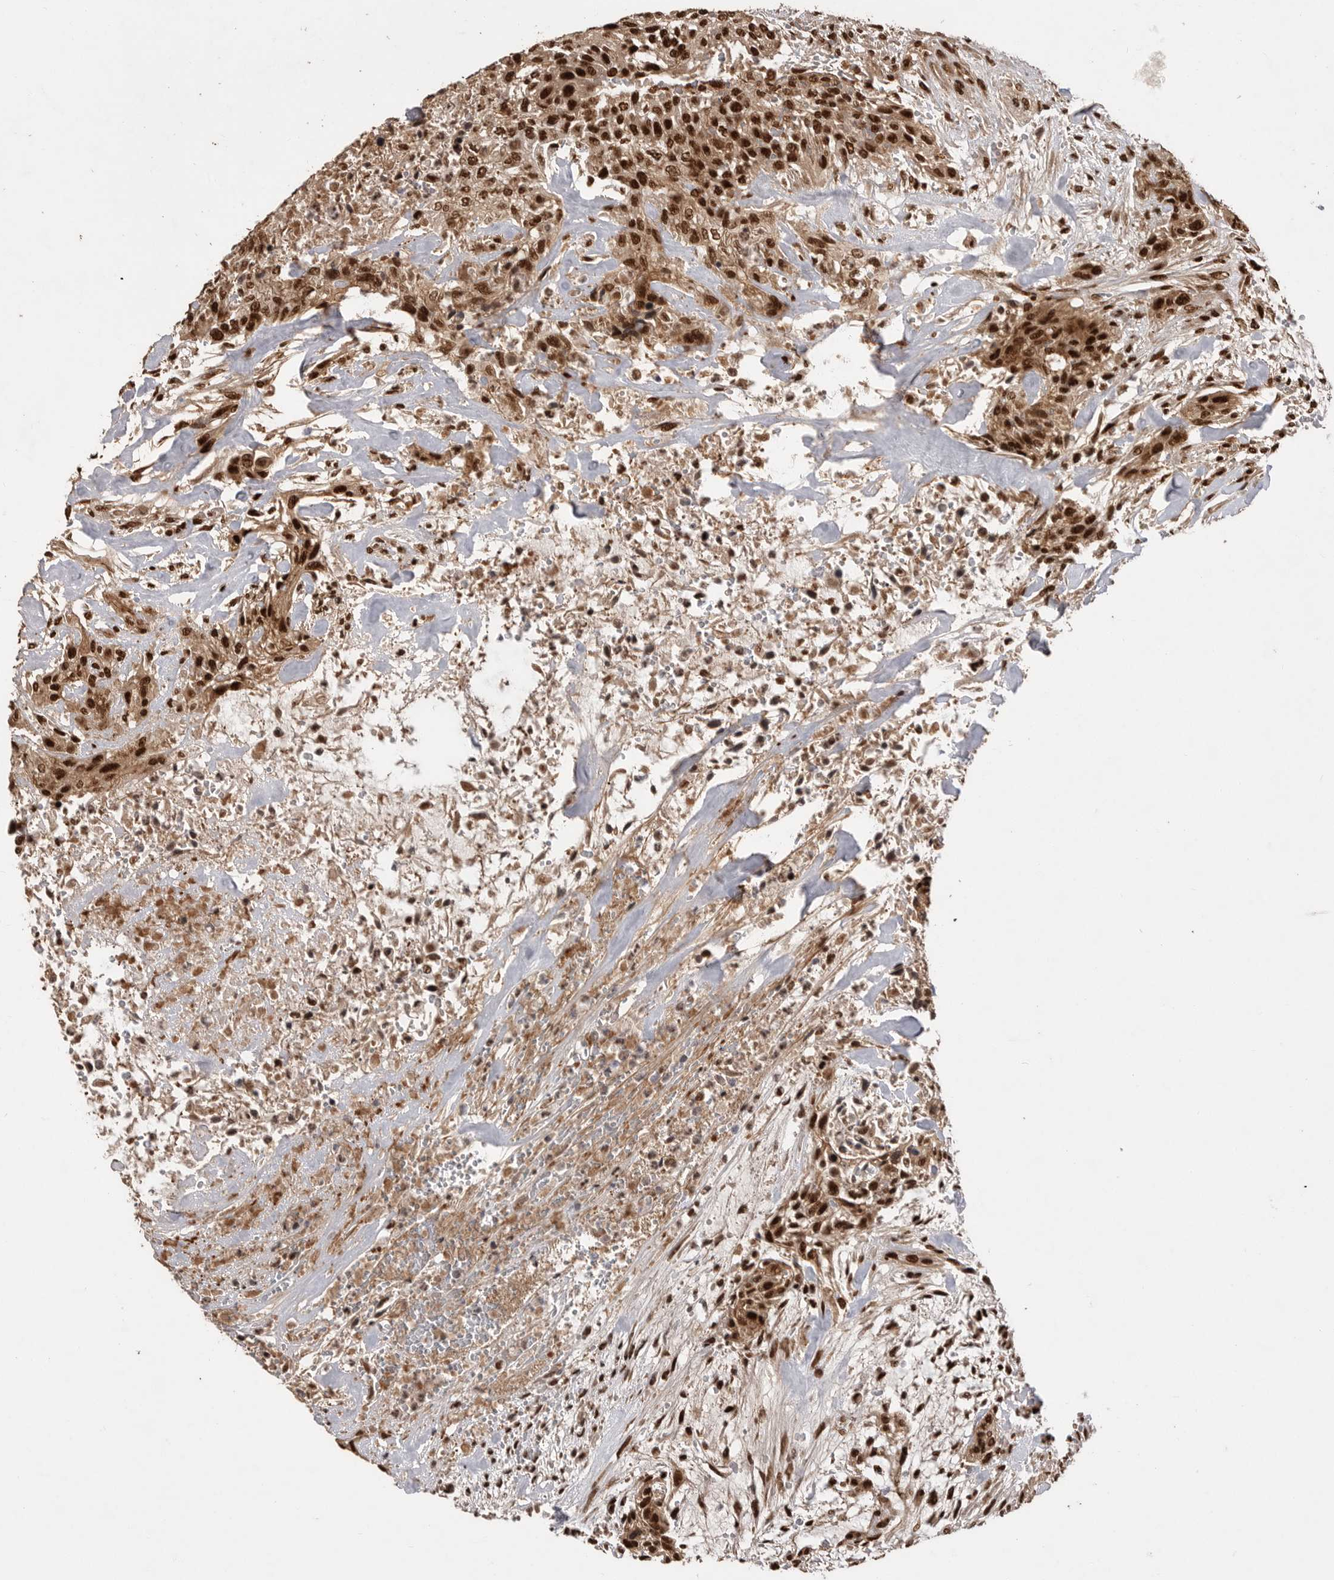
{"staining": {"intensity": "strong", "quantity": ">75%", "location": "nuclear"}, "tissue": "urothelial cancer", "cell_type": "Tumor cells", "image_type": "cancer", "snomed": [{"axis": "morphology", "description": "Urothelial carcinoma, High grade"}, {"axis": "topography", "description": "Urinary bladder"}], "caption": "This photomicrograph reveals immunohistochemistry (IHC) staining of urothelial cancer, with high strong nuclear positivity in about >75% of tumor cells.", "gene": "PPP1R8", "patient": {"sex": "male", "age": 35}}